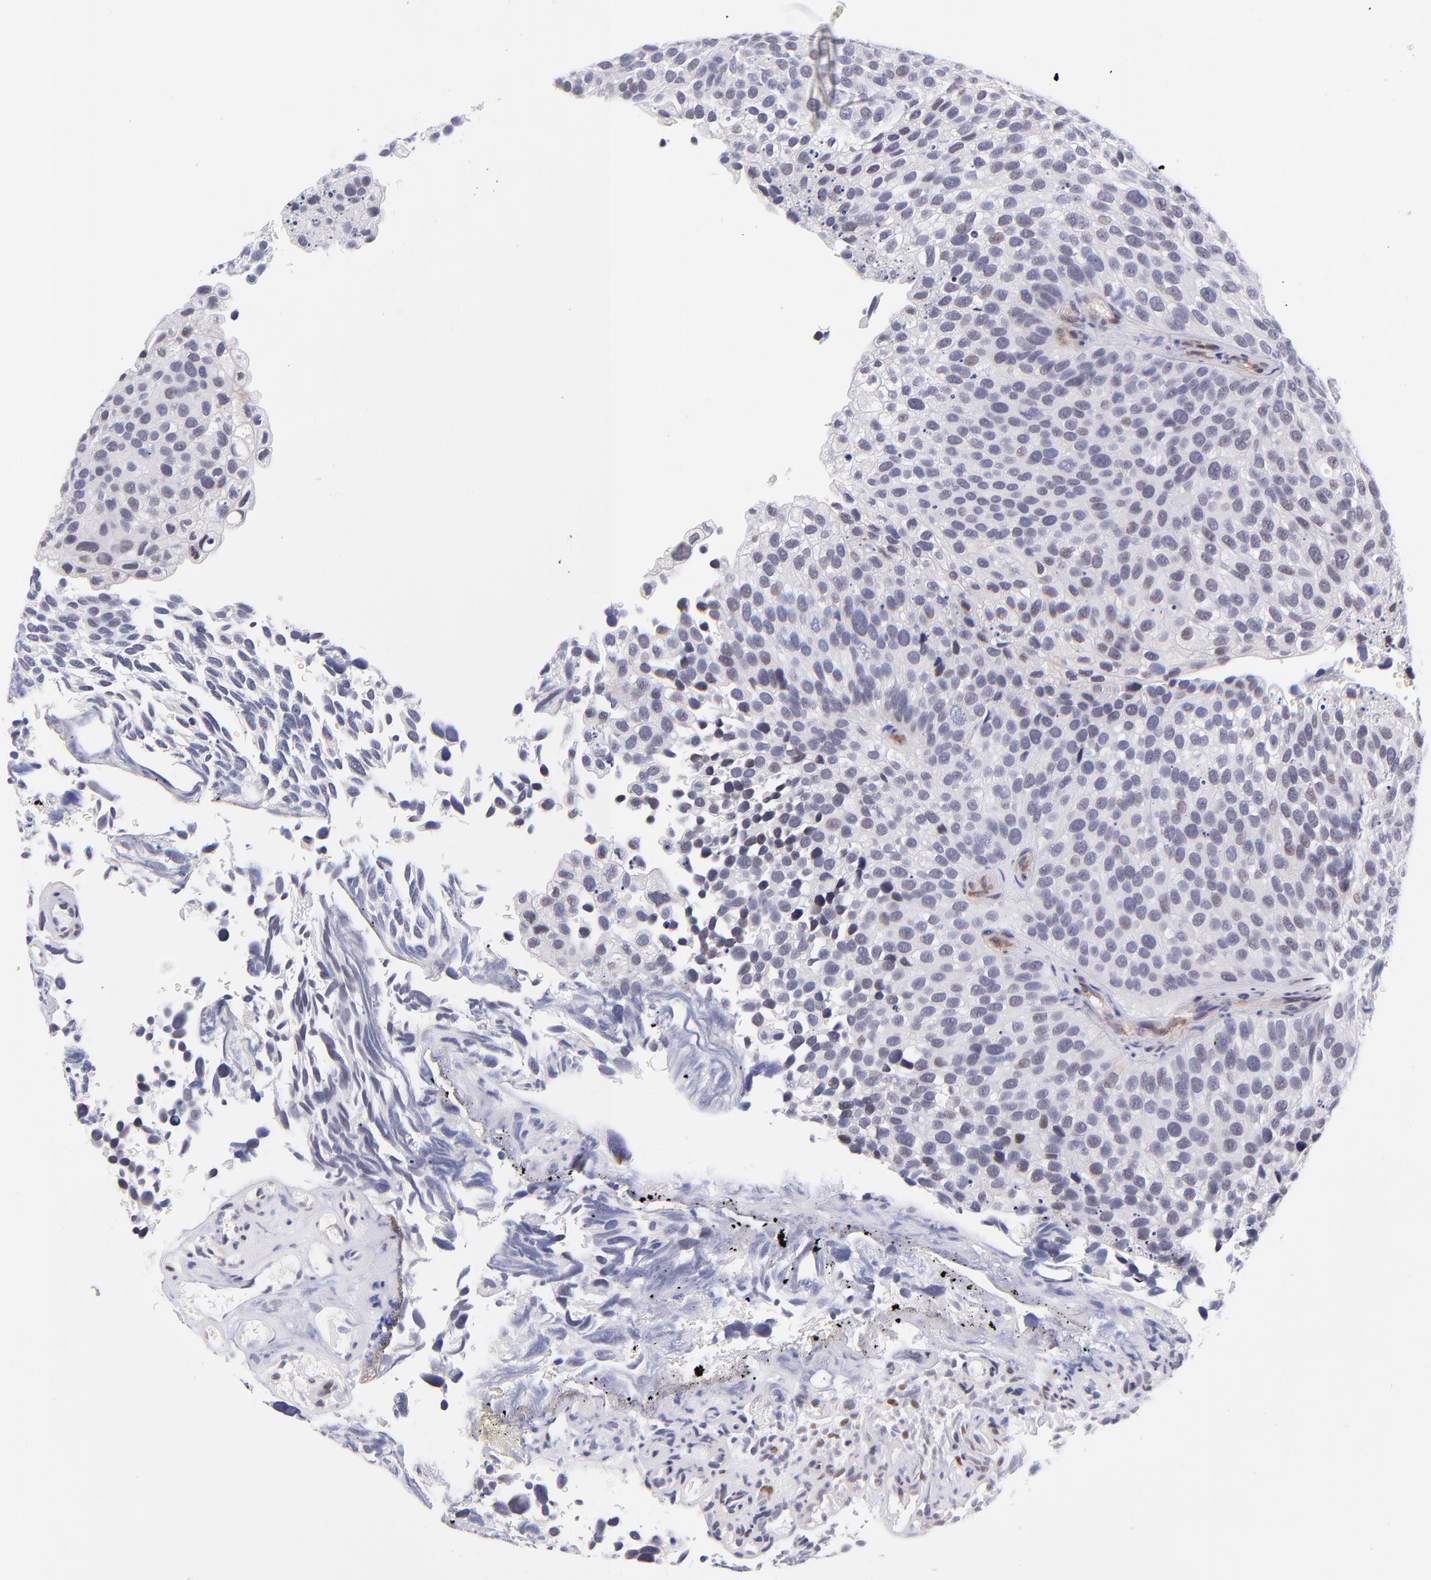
{"staining": {"intensity": "weak", "quantity": "<25%", "location": "nuclear"}, "tissue": "urothelial cancer", "cell_type": "Tumor cells", "image_type": "cancer", "snomed": [{"axis": "morphology", "description": "Urothelial carcinoma, High grade"}, {"axis": "topography", "description": "Urinary bladder"}], "caption": "A photomicrograph of human urothelial cancer is negative for staining in tumor cells.", "gene": "SOX6", "patient": {"sex": "male", "age": 72}}